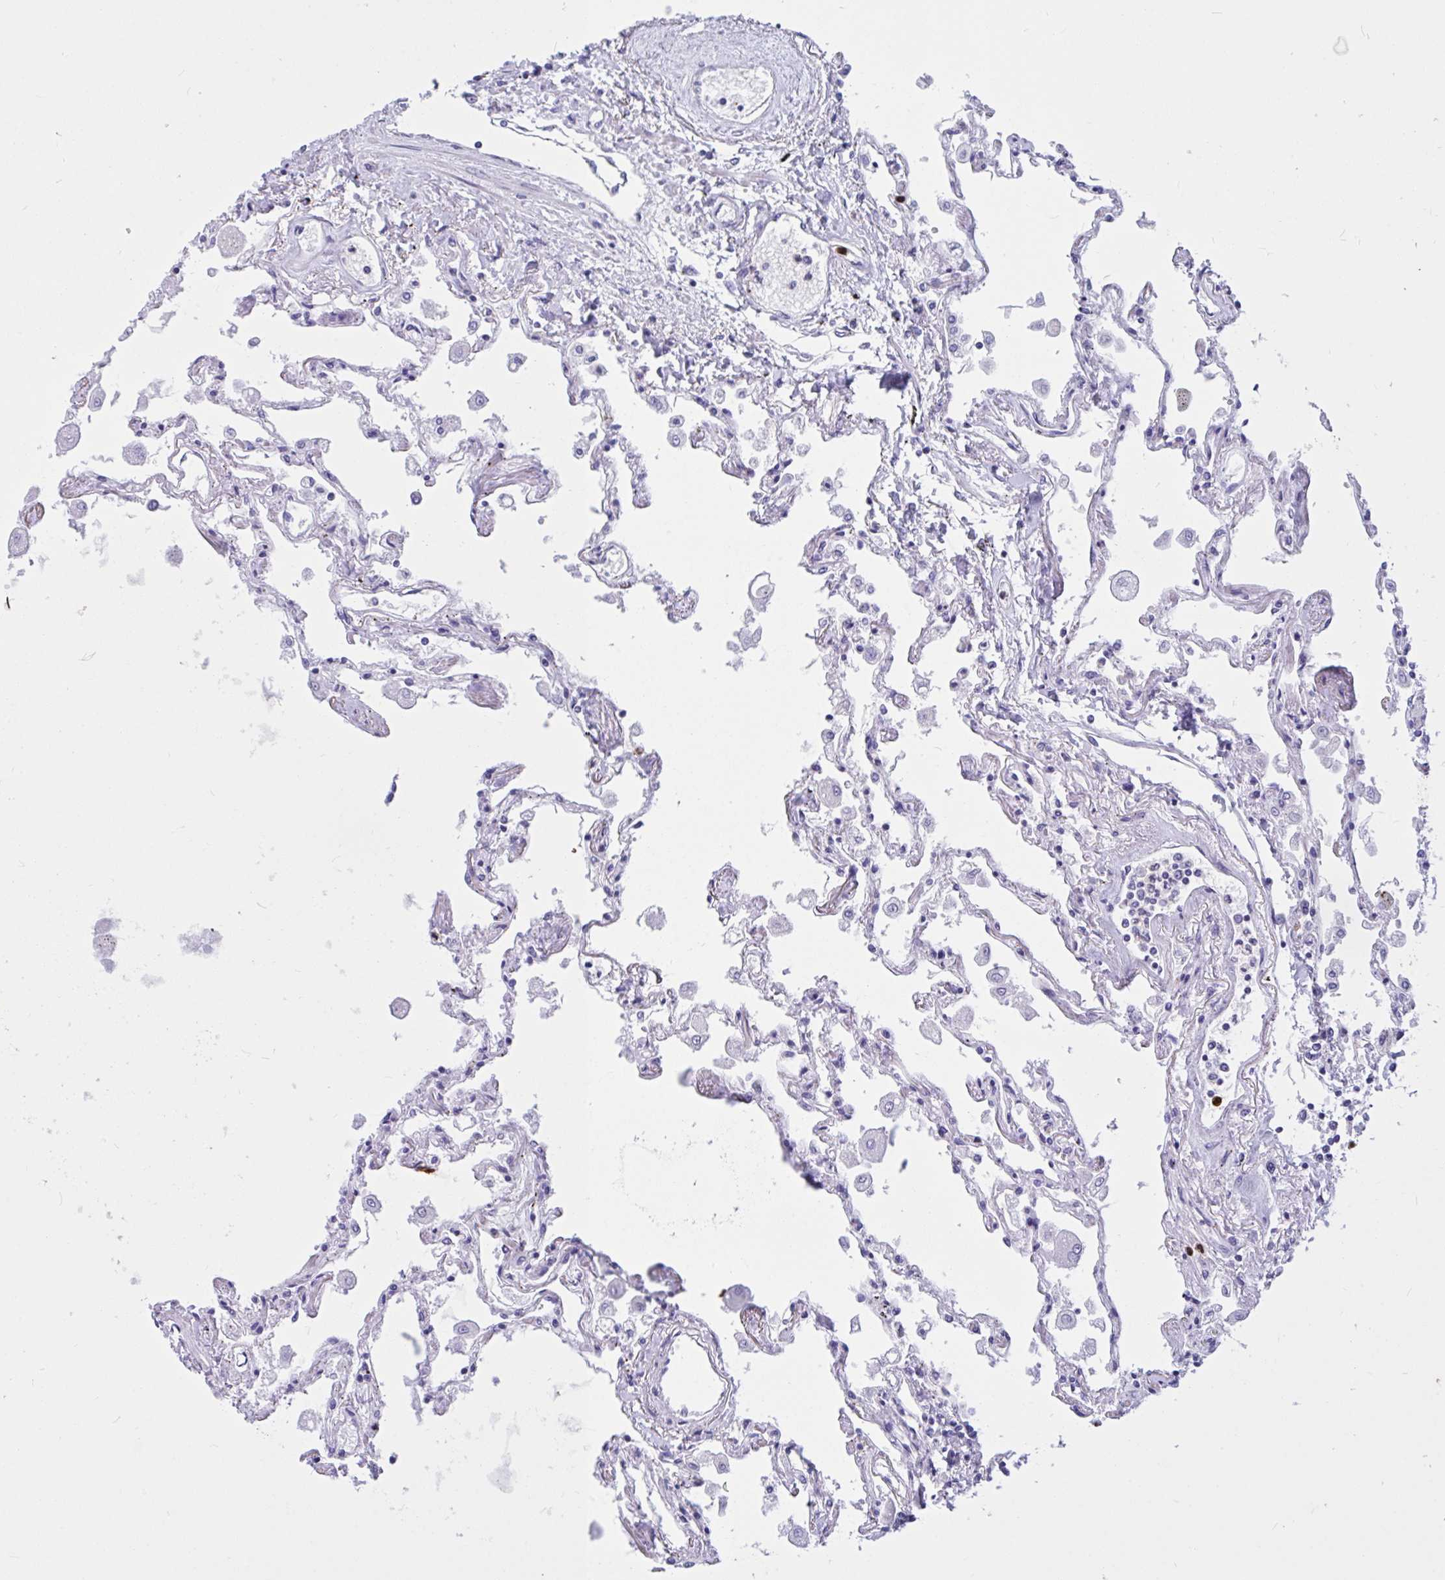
{"staining": {"intensity": "negative", "quantity": "none", "location": "none"}, "tissue": "lung", "cell_type": "Alveolar cells", "image_type": "normal", "snomed": [{"axis": "morphology", "description": "Normal tissue, NOS"}, {"axis": "morphology", "description": "Adenocarcinoma, NOS"}, {"axis": "topography", "description": "Cartilage tissue"}, {"axis": "topography", "description": "Lung"}], "caption": "Immunohistochemistry (IHC) micrograph of benign lung: lung stained with DAB reveals no significant protein positivity in alveolar cells. (Stains: DAB IHC with hematoxylin counter stain, Microscopy: brightfield microscopy at high magnification).", "gene": "RNASE3", "patient": {"sex": "female", "age": 67}}